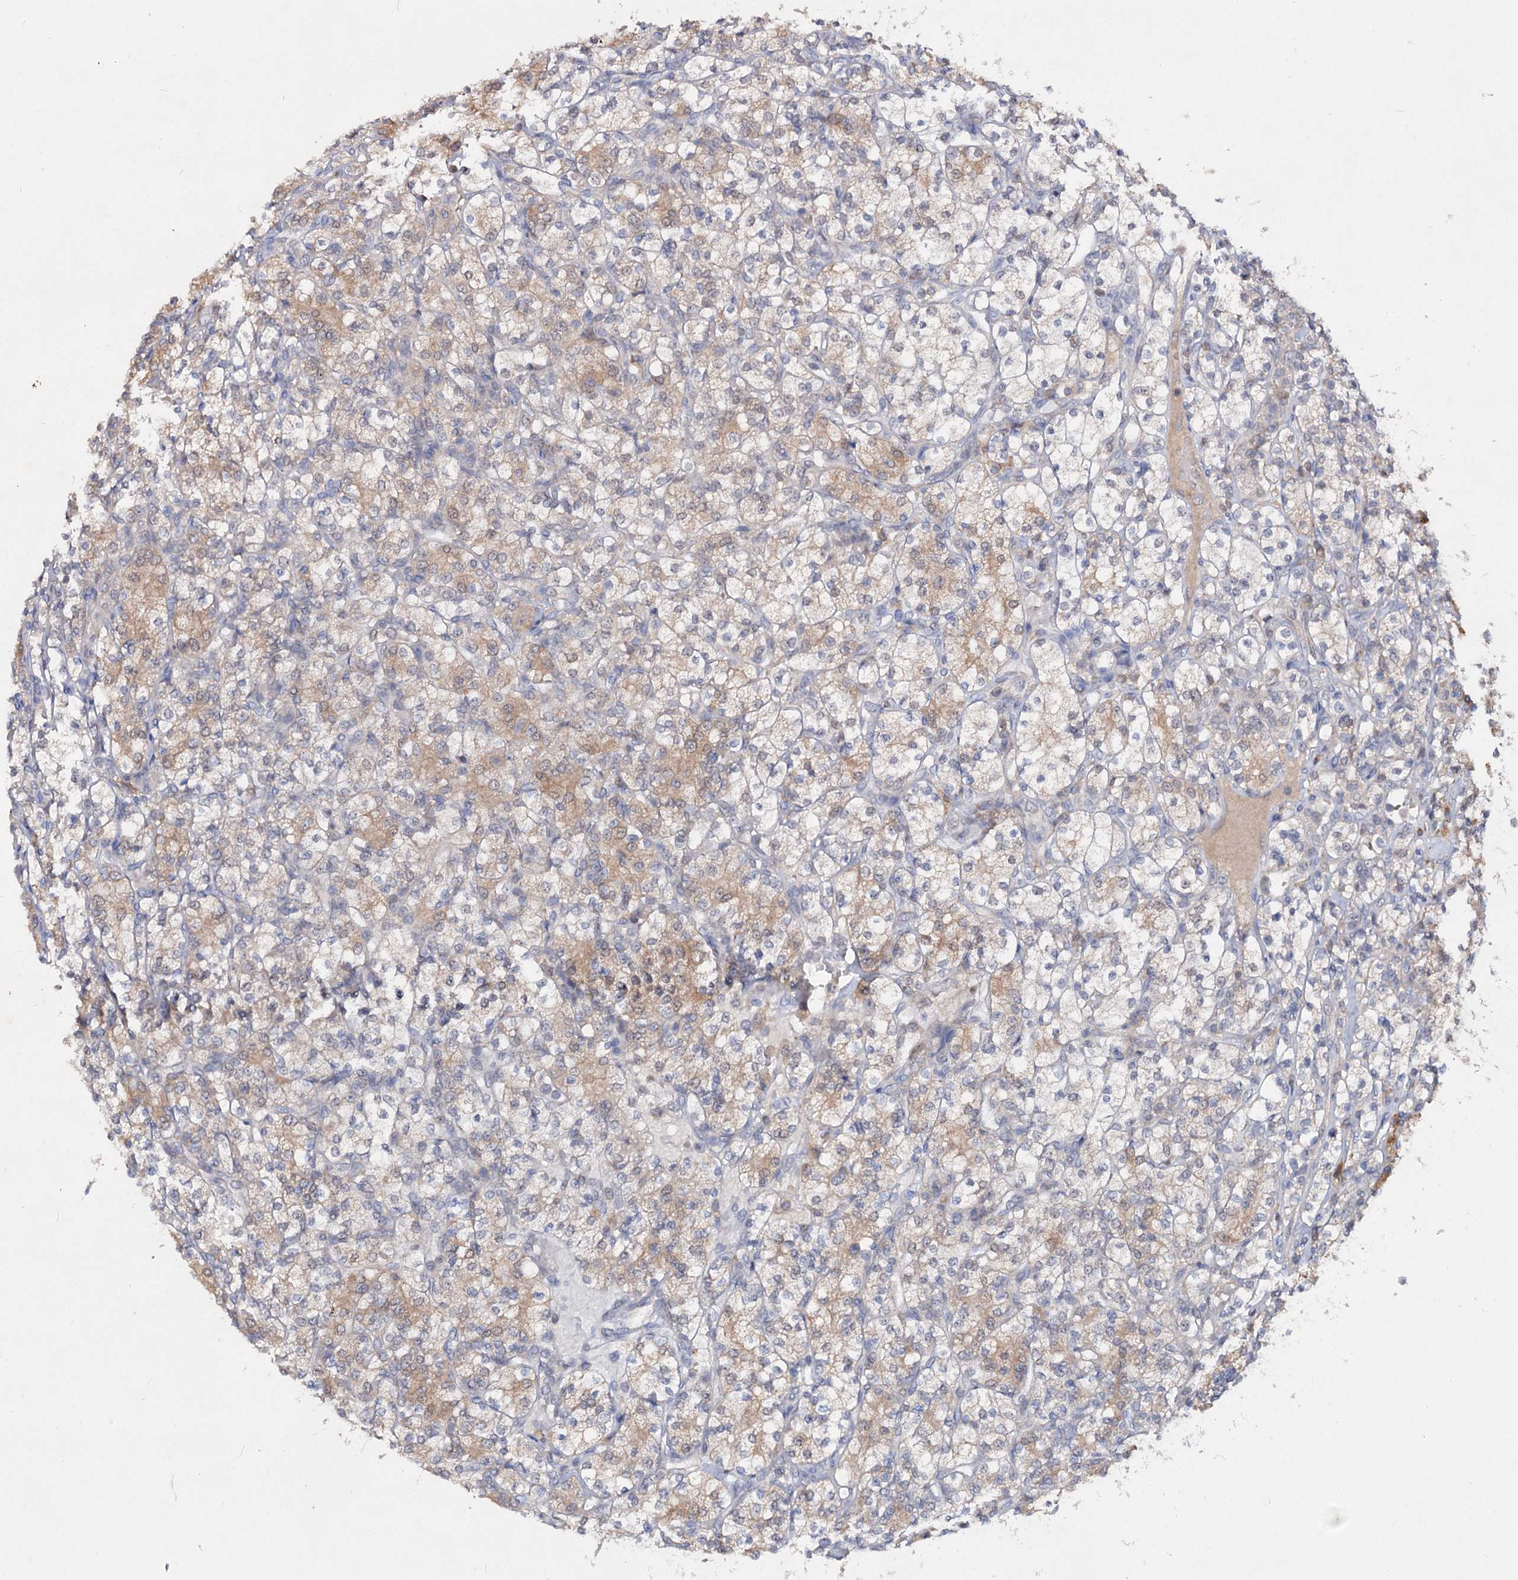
{"staining": {"intensity": "weak", "quantity": "25%-75%", "location": "cytoplasmic/membranous"}, "tissue": "renal cancer", "cell_type": "Tumor cells", "image_type": "cancer", "snomed": [{"axis": "morphology", "description": "Adenocarcinoma, NOS"}, {"axis": "topography", "description": "Kidney"}], "caption": "The histopathology image shows immunohistochemical staining of renal cancer. There is weak cytoplasmic/membranous staining is seen in about 25%-75% of tumor cells. The protein is shown in brown color, while the nuclei are stained blue.", "gene": "ACTR6", "patient": {"sex": "male", "age": 77}}